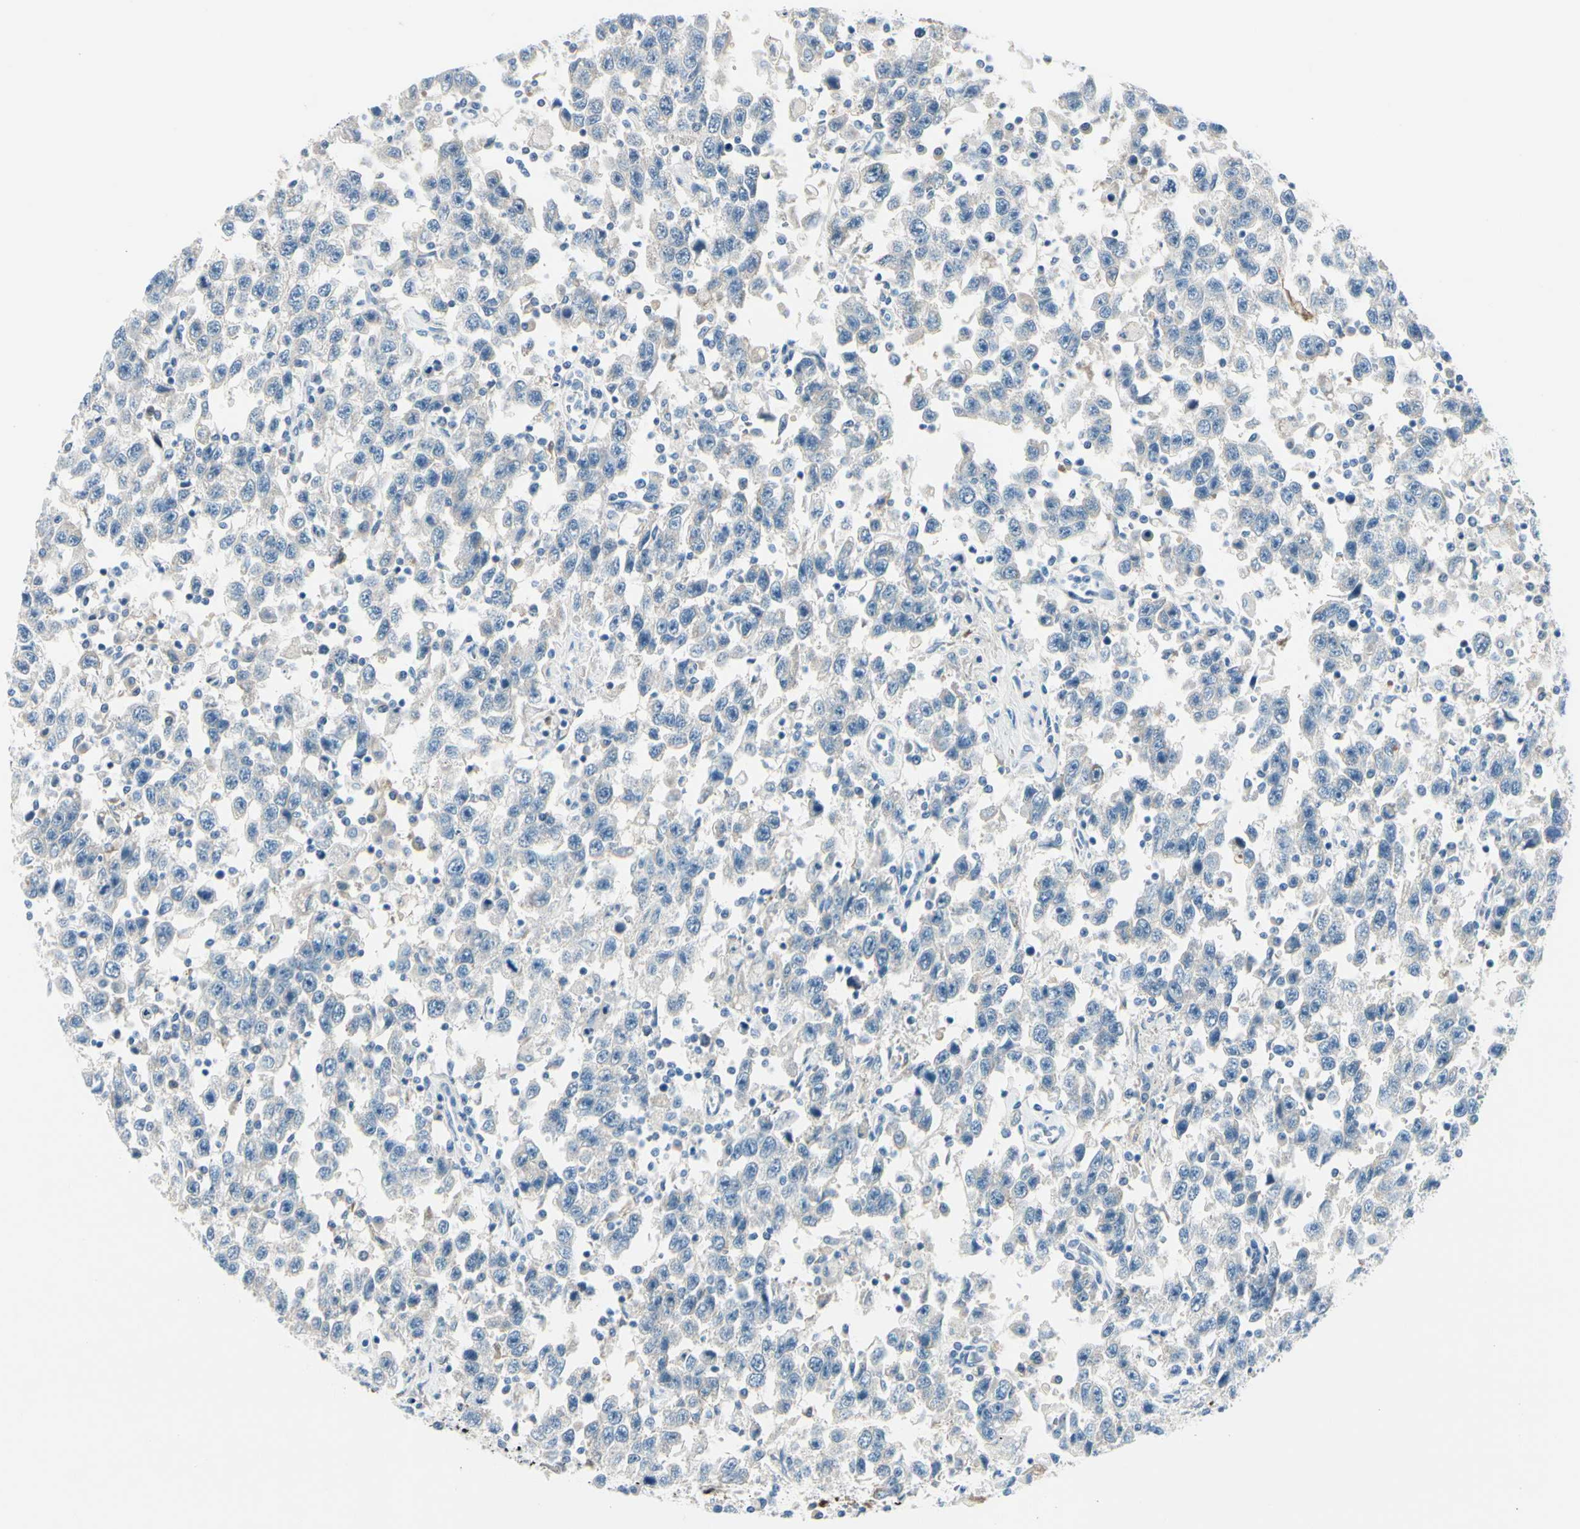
{"staining": {"intensity": "negative", "quantity": "none", "location": "none"}, "tissue": "testis cancer", "cell_type": "Tumor cells", "image_type": "cancer", "snomed": [{"axis": "morphology", "description": "Seminoma, NOS"}, {"axis": "topography", "description": "Testis"}], "caption": "Tumor cells show no significant protein expression in testis cancer (seminoma).", "gene": "PEBP1", "patient": {"sex": "male", "age": 41}}